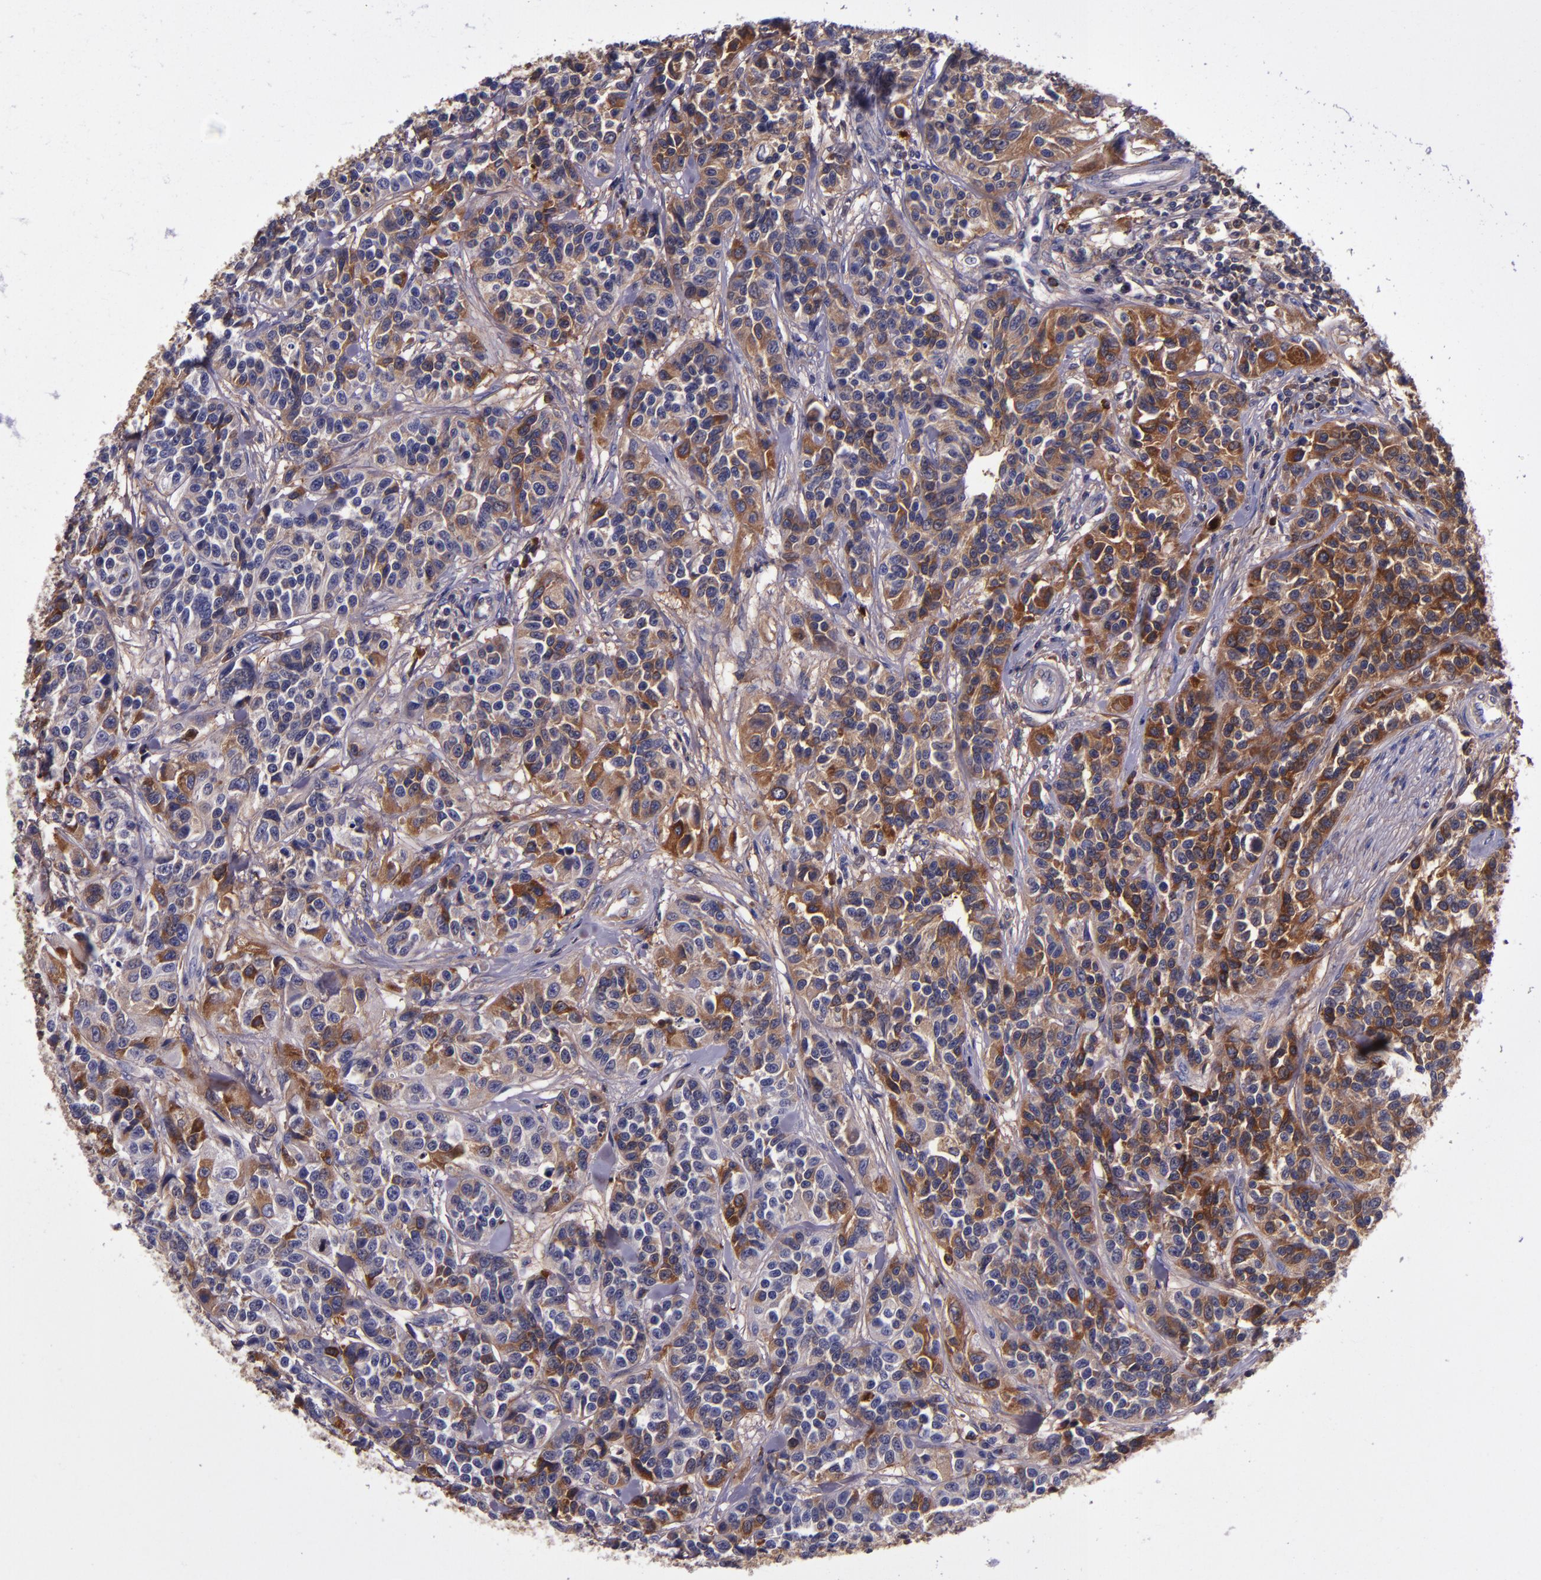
{"staining": {"intensity": "moderate", "quantity": "25%-75%", "location": "cytoplasmic/membranous"}, "tissue": "urothelial cancer", "cell_type": "Tumor cells", "image_type": "cancer", "snomed": [{"axis": "morphology", "description": "Urothelial carcinoma, High grade"}, {"axis": "topography", "description": "Urinary bladder"}], "caption": "Protein analysis of high-grade urothelial carcinoma tissue shows moderate cytoplasmic/membranous staining in about 25%-75% of tumor cells.", "gene": "CLEC3B", "patient": {"sex": "female", "age": 81}}